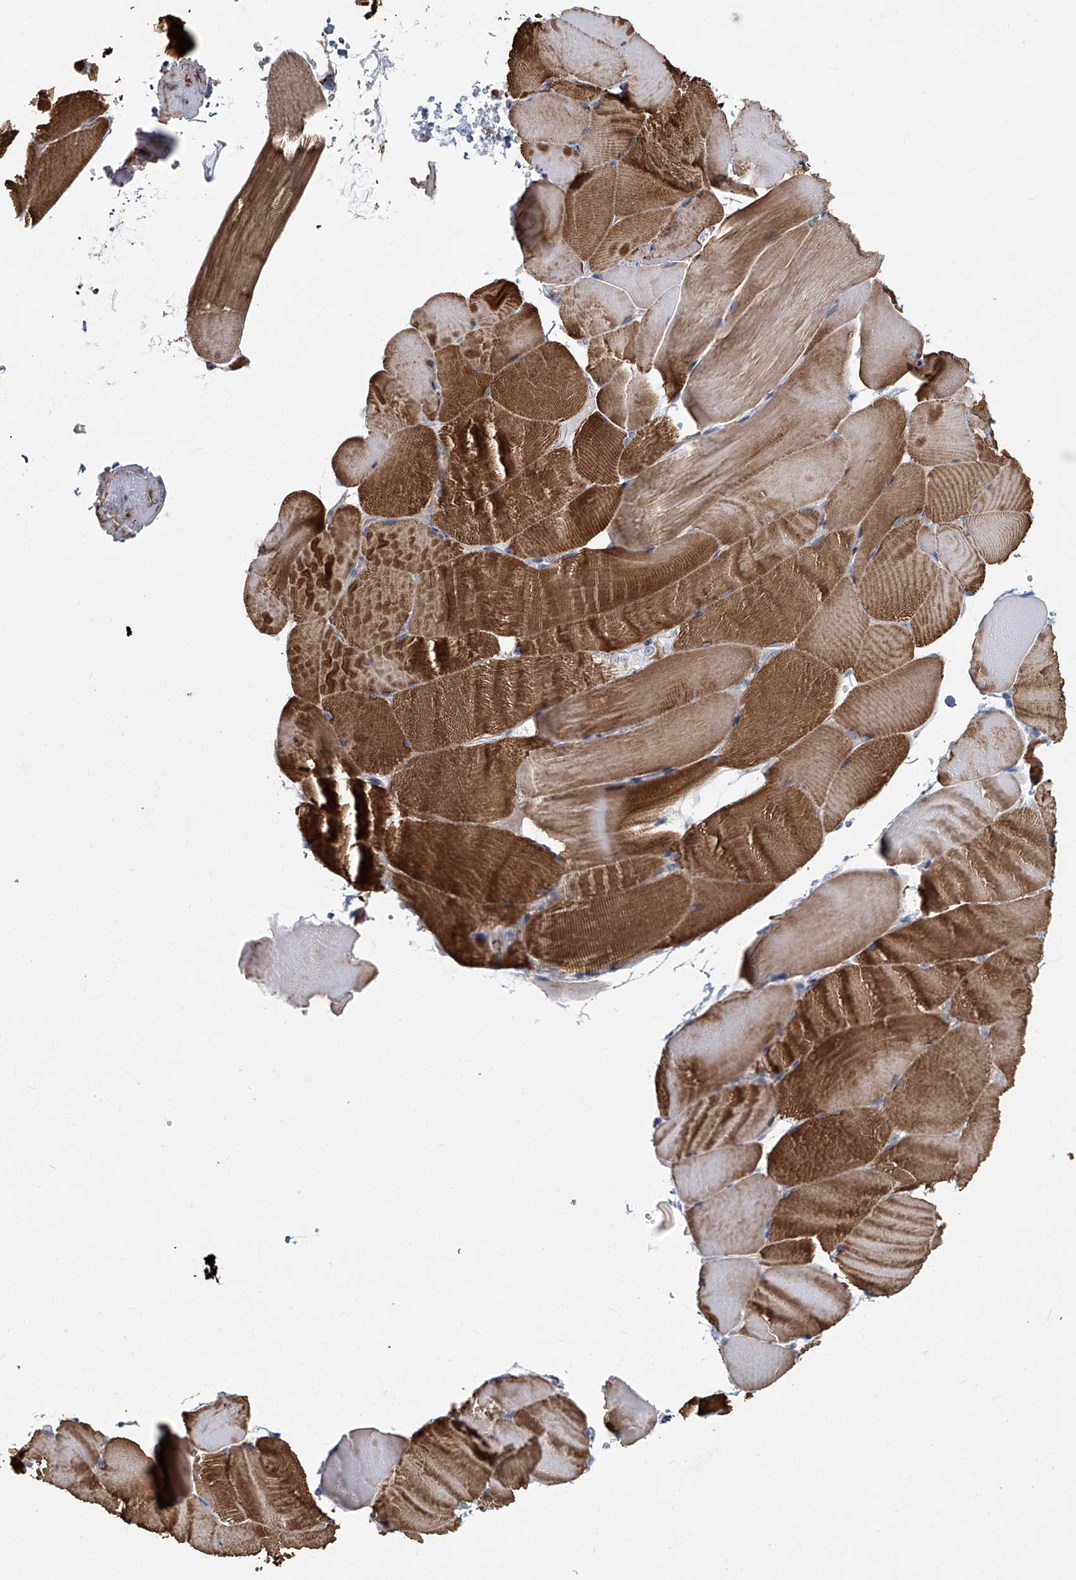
{"staining": {"intensity": "moderate", "quantity": ">75%", "location": "cytoplasmic/membranous"}, "tissue": "skeletal muscle", "cell_type": "Myocytes", "image_type": "normal", "snomed": [{"axis": "morphology", "description": "Normal tissue, NOS"}, {"axis": "topography", "description": "Skeletal muscle"}, {"axis": "topography", "description": "Parathyroid gland"}], "caption": "Skeletal muscle stained with a brown dye displays moderate cytoplasmic/membranous positive expression in approximately >75% of myocytes.", "gene": "AKNAD1", "patient": {"sex": "female", "age": 37}}